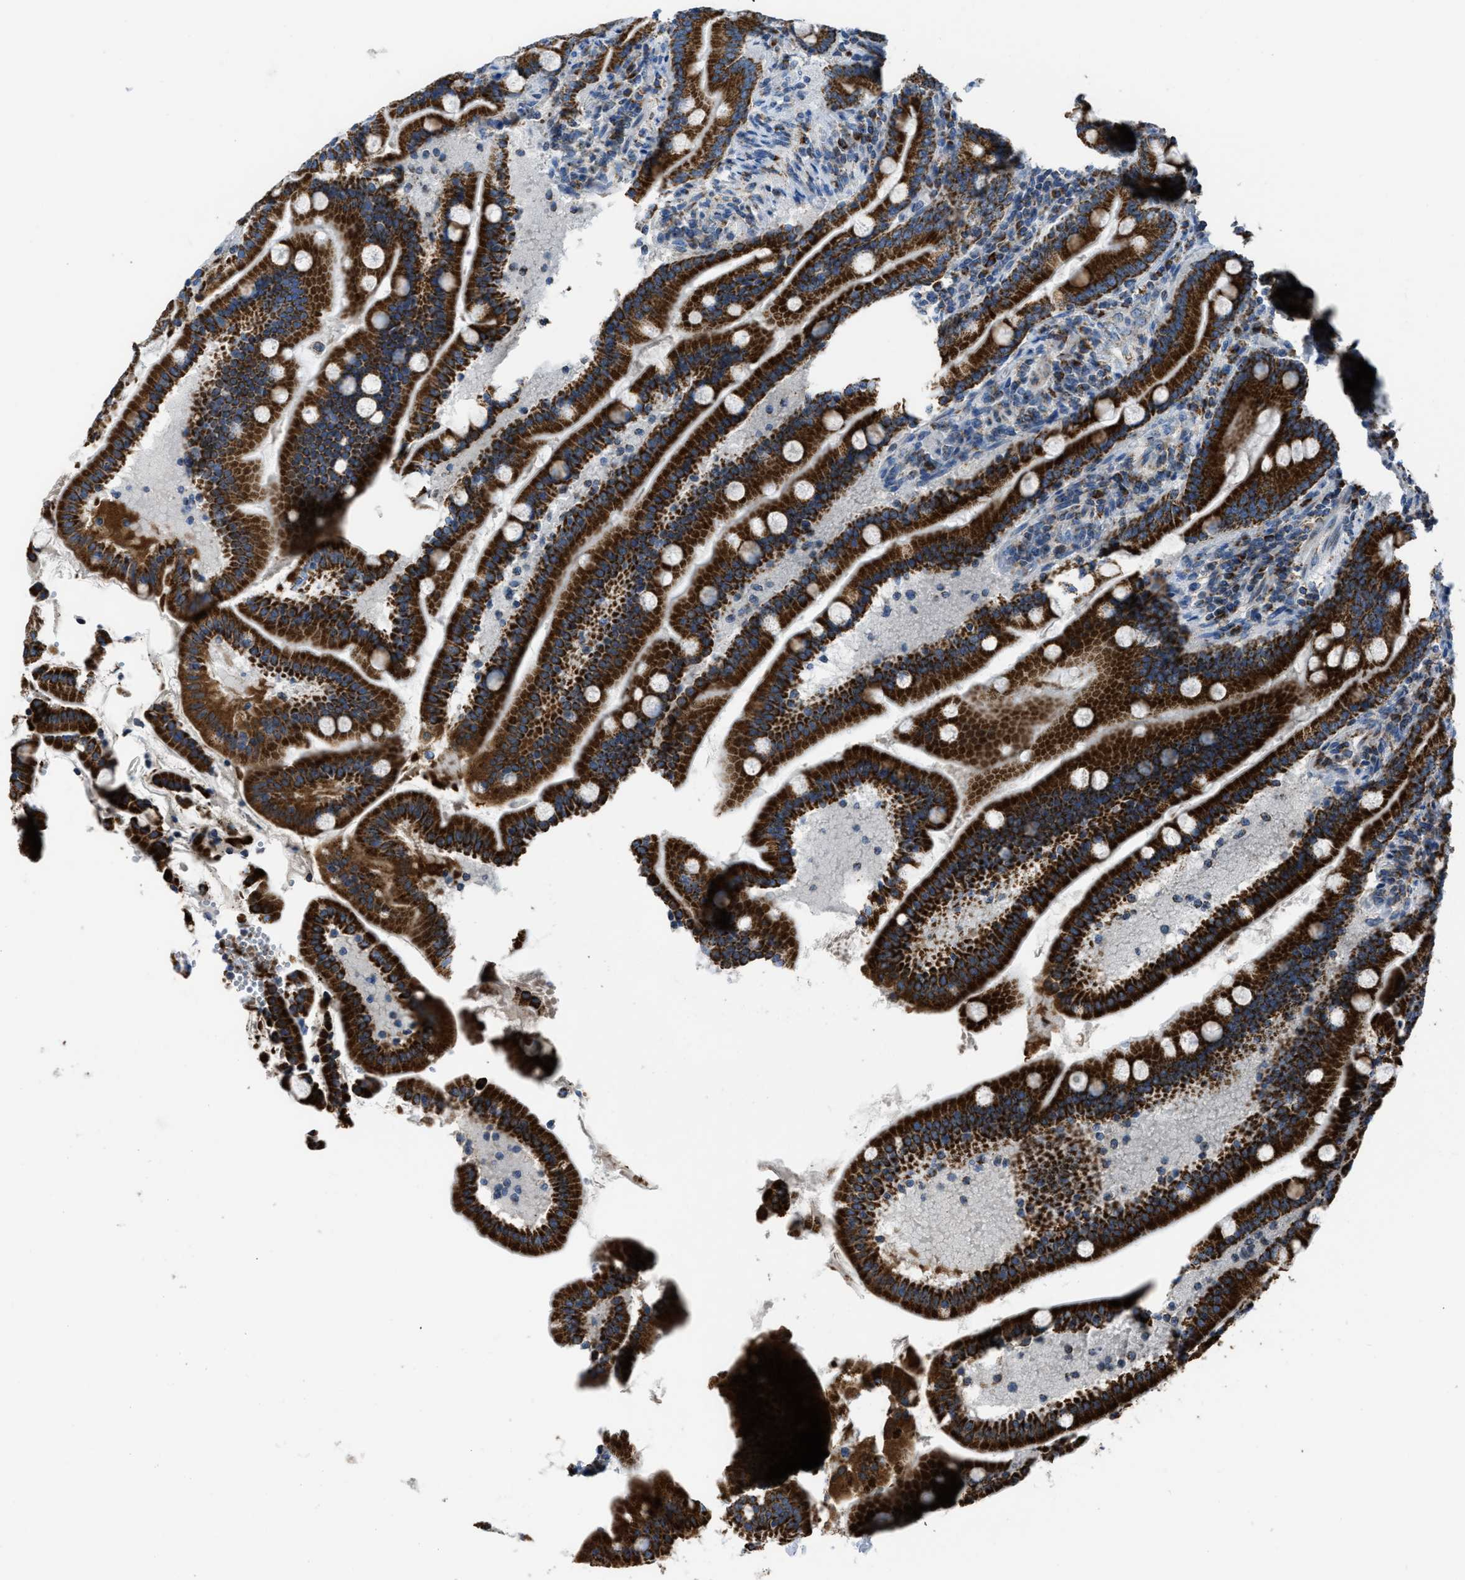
{"staining": {"intensity": "strong", "quantity": ">75%", "location": "cytoplasmic/membranous"}, "tissue": "duodenum", "cell_type": "Glandular cells", "image_type": "normal", "snomed": [{"axis": "morphology", "description": "Normal tissue, NOS"}, {"axis": "topography", "description": "Duodenum"}], "caption": "A high-resolution histopathology image shows IHC staining of unremarkable duodenum, which exhibits strong cytoplasmic/membranous expression in approximately >75% of glandular cells.", "gene": "ETFB", "patient": {"sex": "male", "age": 54}}